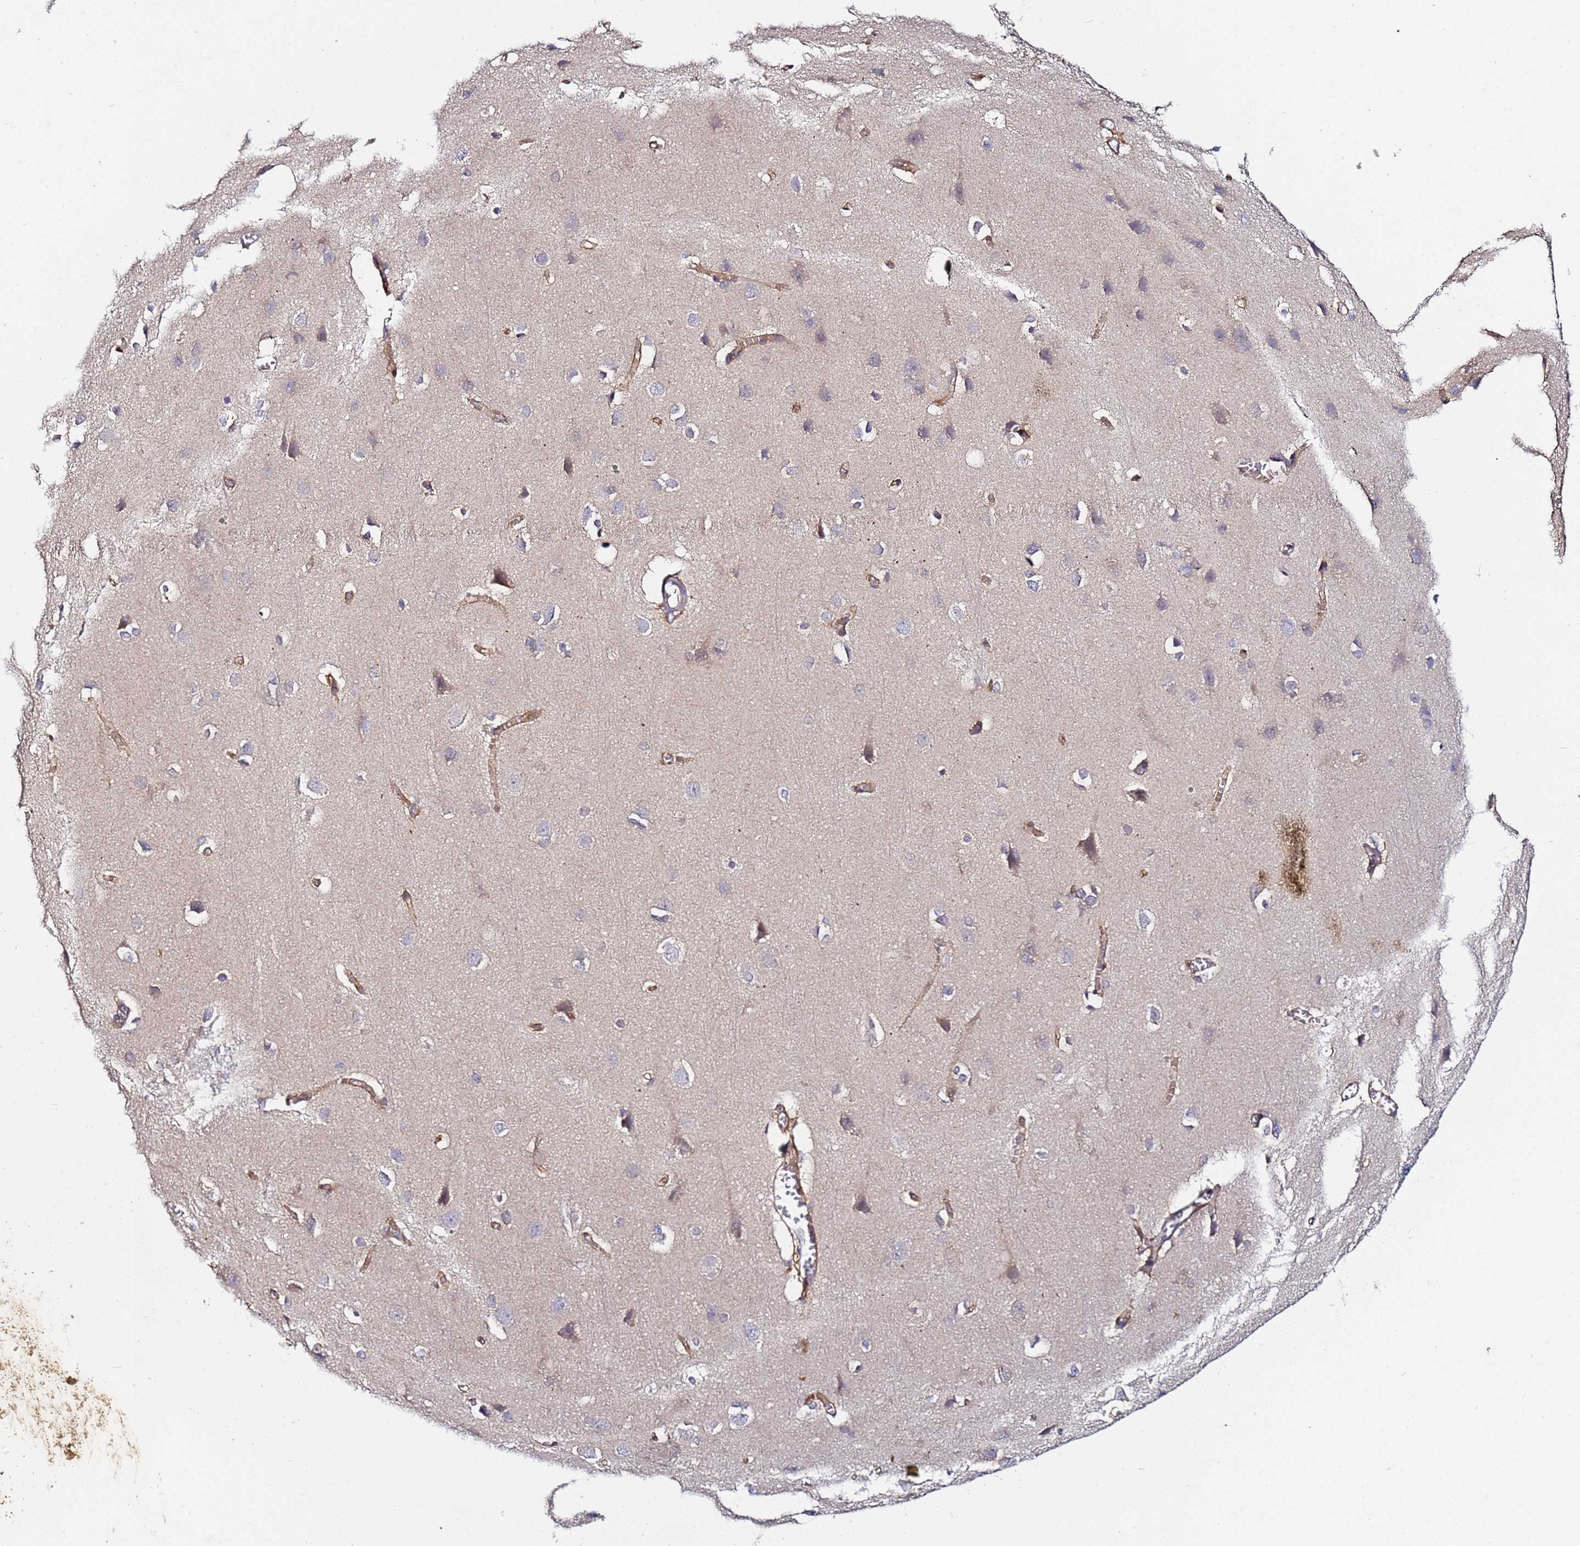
{"staining": {"intensity": "moderate", "quantity": ">75%", "location": "cytoplasmic/membranous"}, "tissue": "cerebral cortex", "cell_type": "Endothelial cells", "image_type": "normal", "snomed": [{"axis": "morphology", "description": "Normal tissue, NOS"}, {"axis": "topography", "description": "Cerebral cortex"}], "caption": "High-magnification brightfield microscopy of benign cerebral cortex stained with DAB (brown) and counterstained with hematoxylin (blue). endothelial cells exhibit moderate cytoplasmic/membranous staining is seen in approximately>75% of cells. The staining is performed using DAB brown chromogen to label protein expression. The nuclei are counter-stained blue using hematoxylin.", "gene": "LRRC69", "patient": {"sex": "male", "age": 37}}